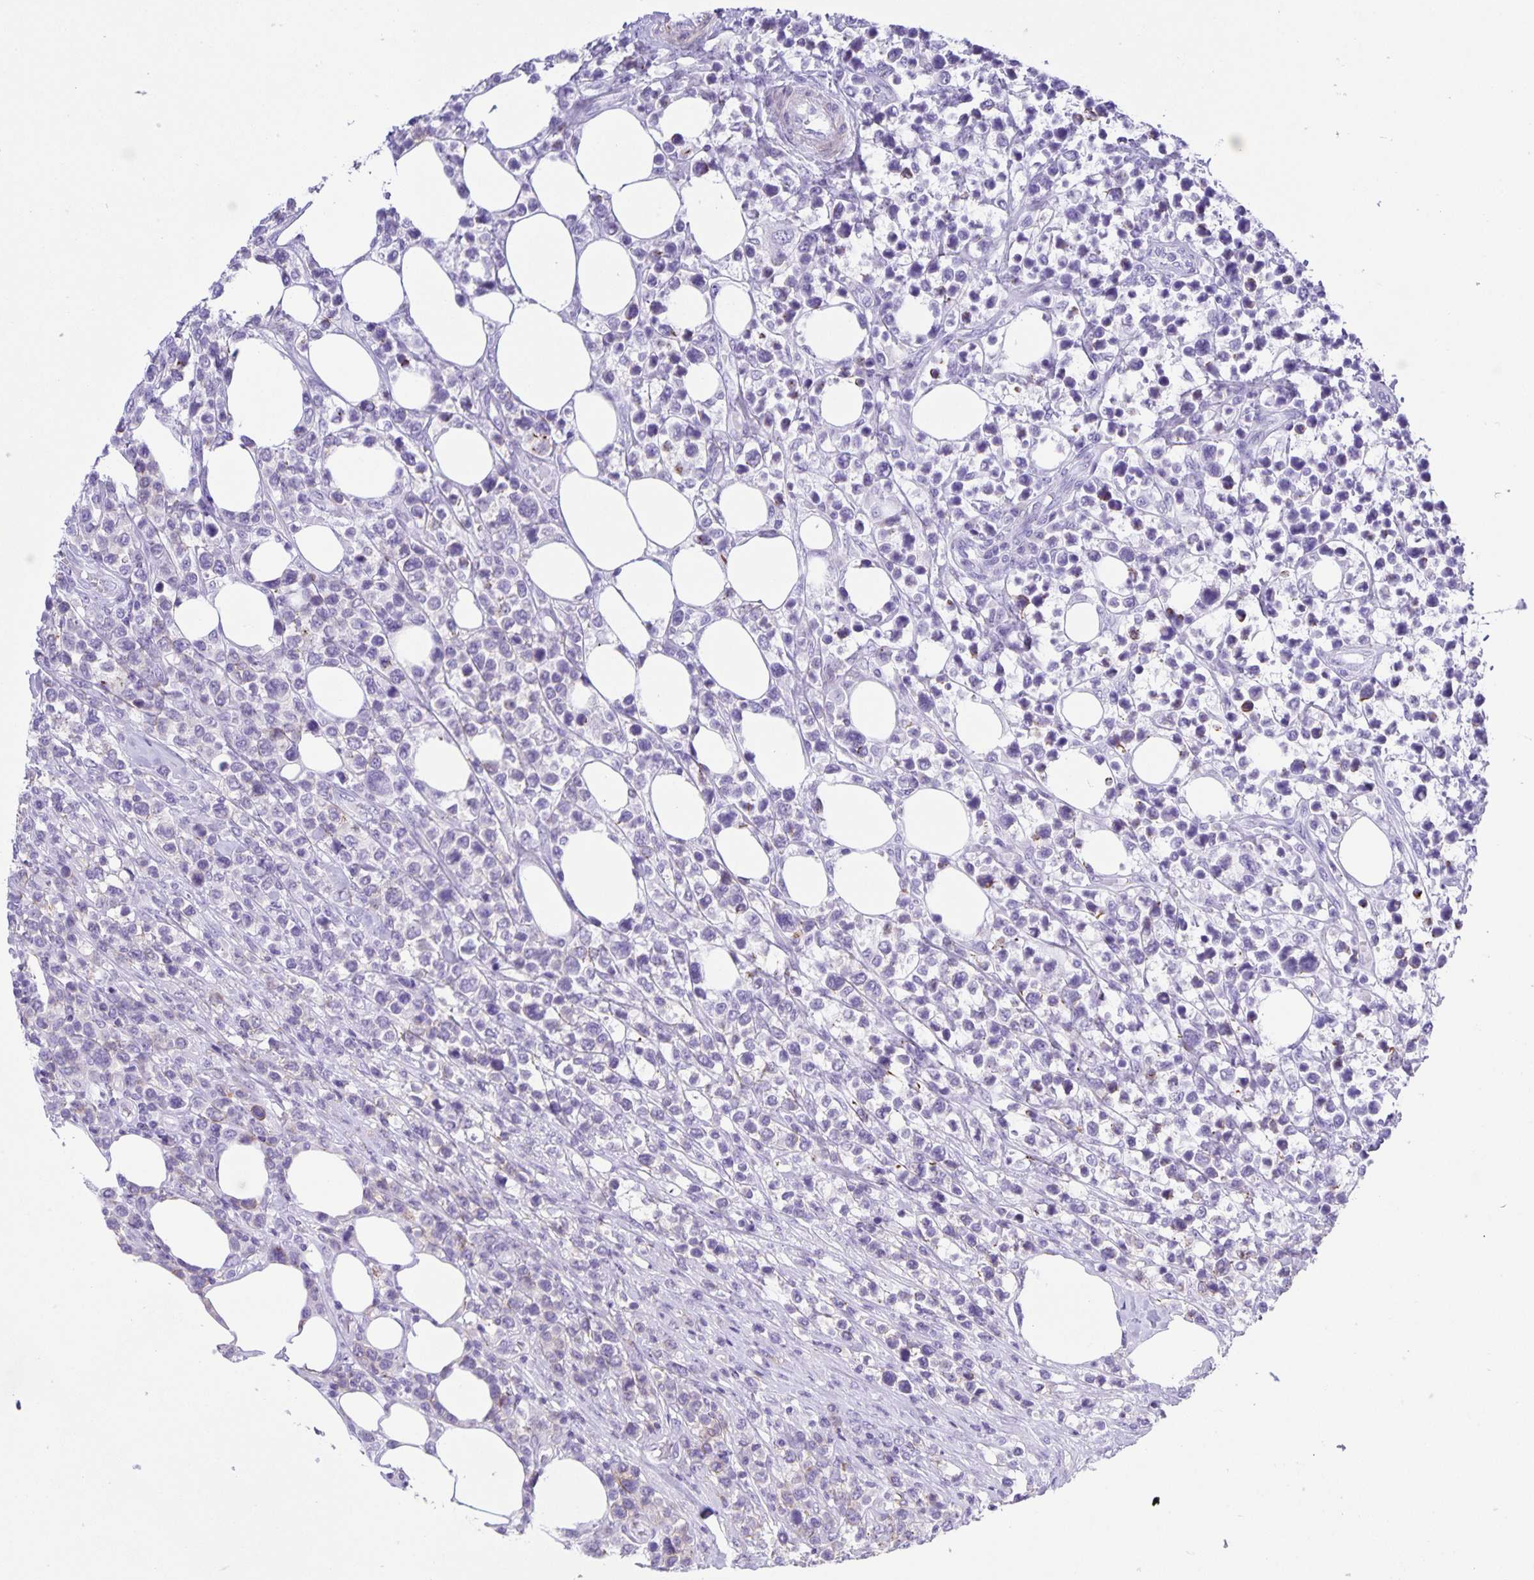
{"staining": {"intensity": "negative", "quantity": "none", "location": "none"}, "tissue": "lymphoma", "cell_type": "Tumor cells", "image_type": "cancer", "snomed": [{"axis": "morphology", "description": "Malignant lymphoma, non-Hodgkin's type, High grade"}, {"axis": "topography", "description": "Soft tissue"}], "caption": "Tumor cells are negative for protein expression in human lymphoma.", "gene": "UBQLN3", "patient": {"sex": "female", "age": 56}}